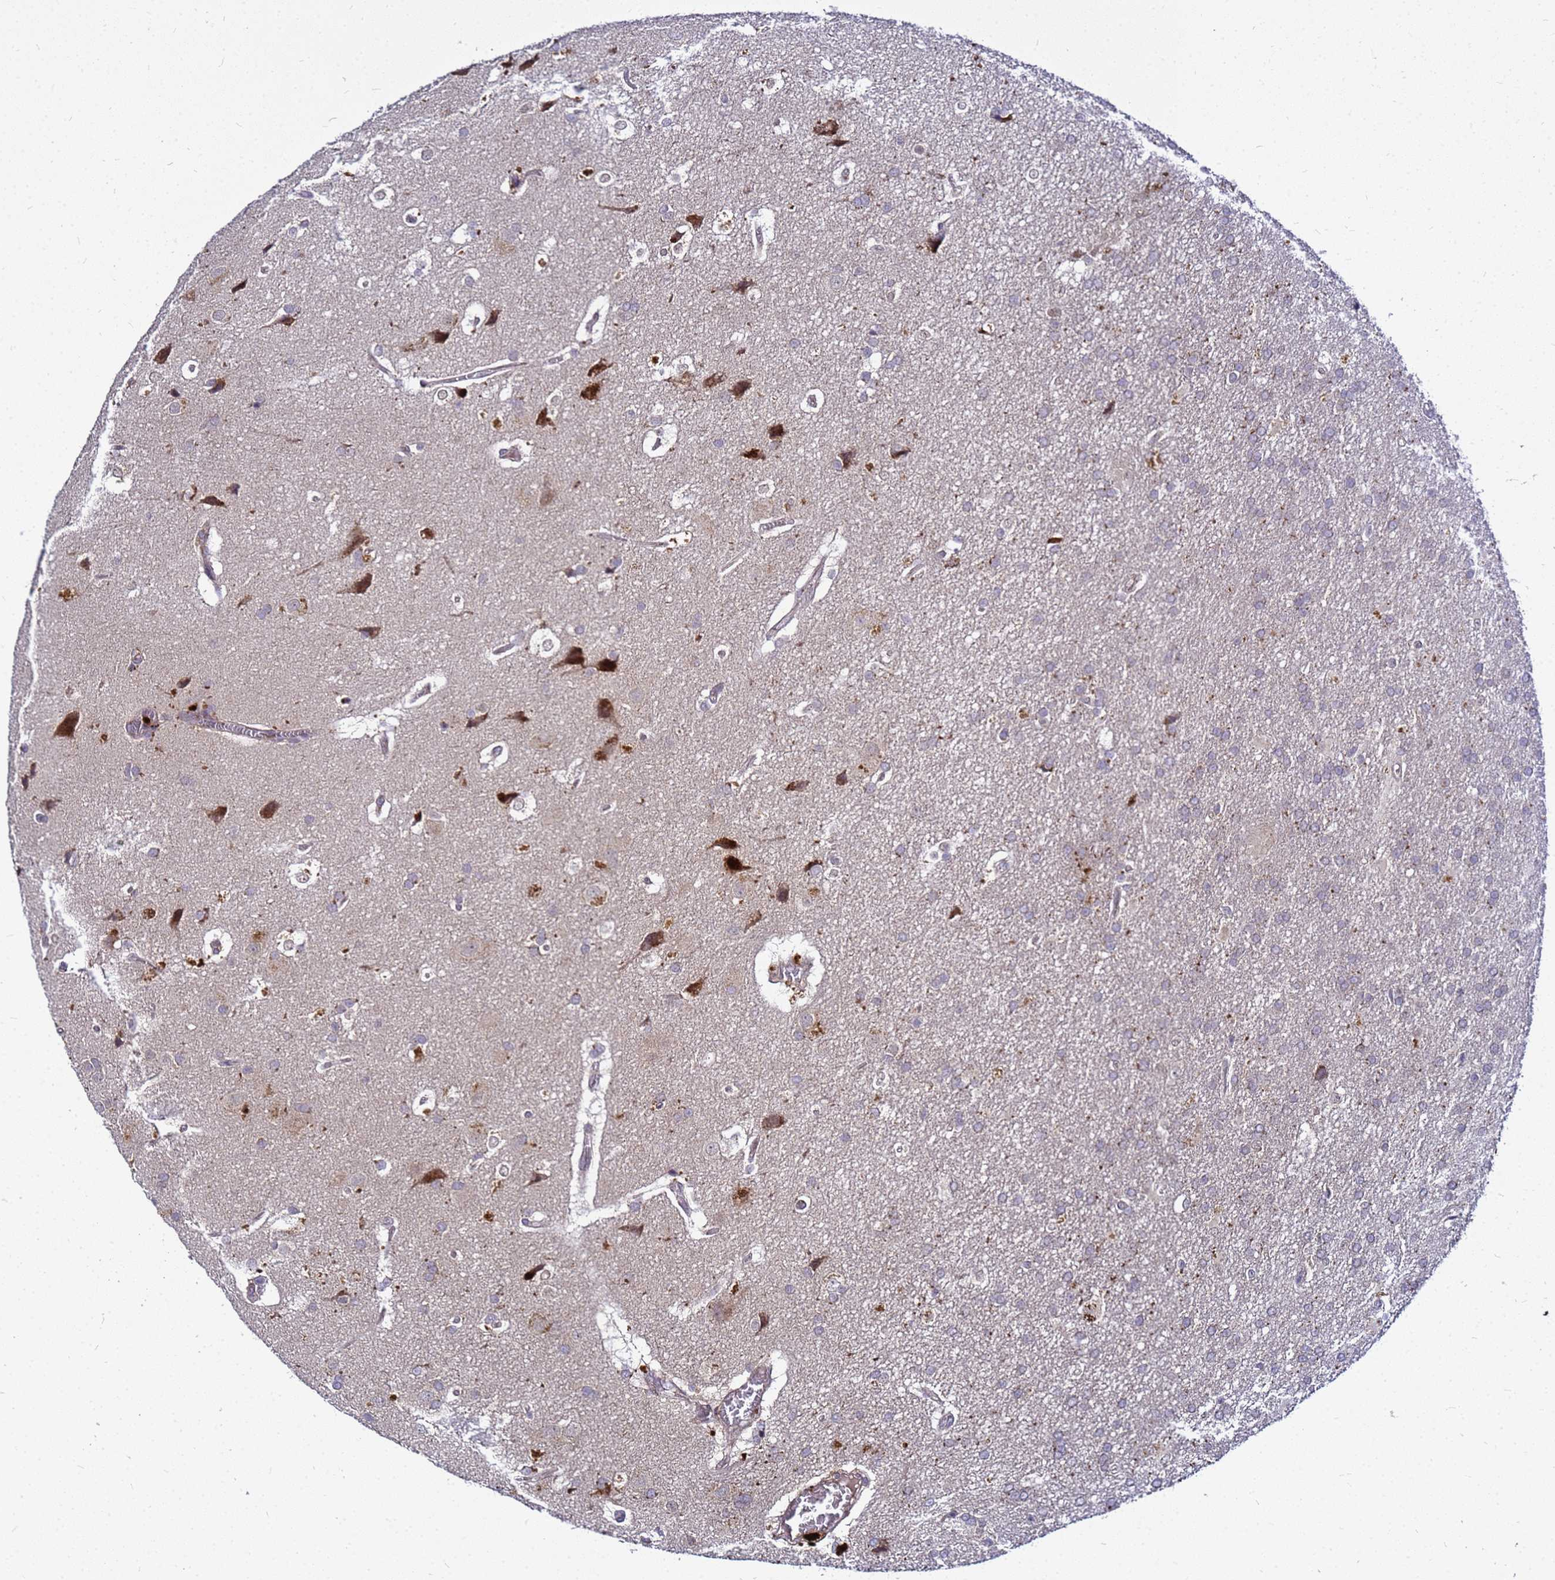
{"staining": {"intensity": "negative", "quantity": "none", "location": "none"}, "tissue": "glioma", "cell_type": "Tumor cells", "image_type": "cancer", "snomed": [{"axis": "morphology", "description": "Glioma, malignant, Low grade"}, {"axis": "topography", "description": "Brain"}], "caption": "Immunohistochemistry image of neoplastic tissue: human malignant glioma (low-grade) stained with DAB (3,3'-diaminobenzidine) reveals no significant protein expression in tumor cells.", "gene": "SAT1", "patient": {"sex": "male", "age": 66}}